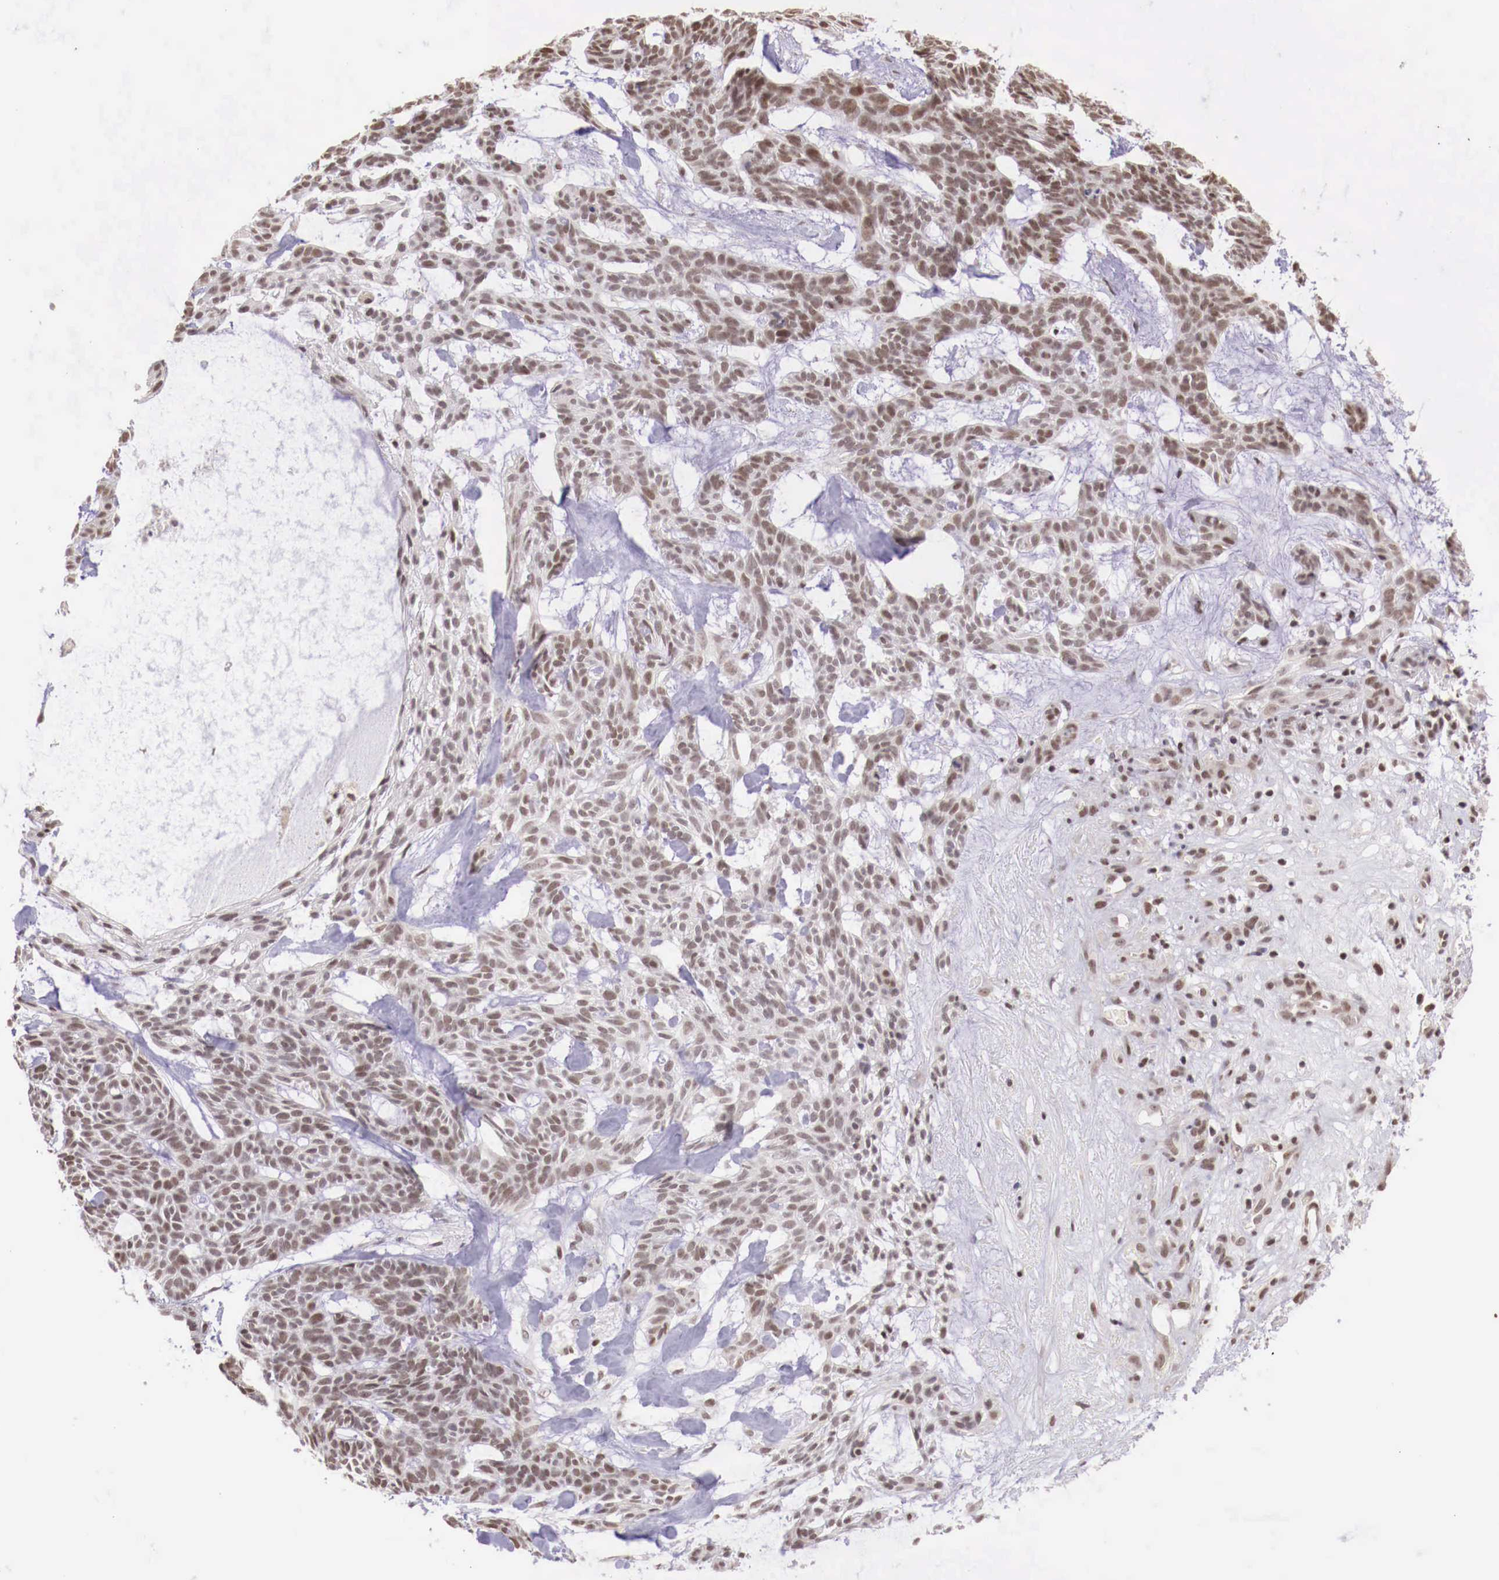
{"staining": {"intensity": "weak", "quantity": "25%-75%", "location": "nuclear"}, "tissue": "skin cancer", "cell_type": "Tumor cells", "image_type": "cancer", "snomed": [{"axis": "morphology", "description": "Basal cell carcinoma"}, {"axis": "topography", "description": "Skin"}], "caption": "Brown immunohistochemical staining in human skin basal cell carcinoma shows weak nuclear staining in approximately 25%-75% of tumor cells.", "gene": "SP1", "patient": {"sex": "male", "age": 75}}